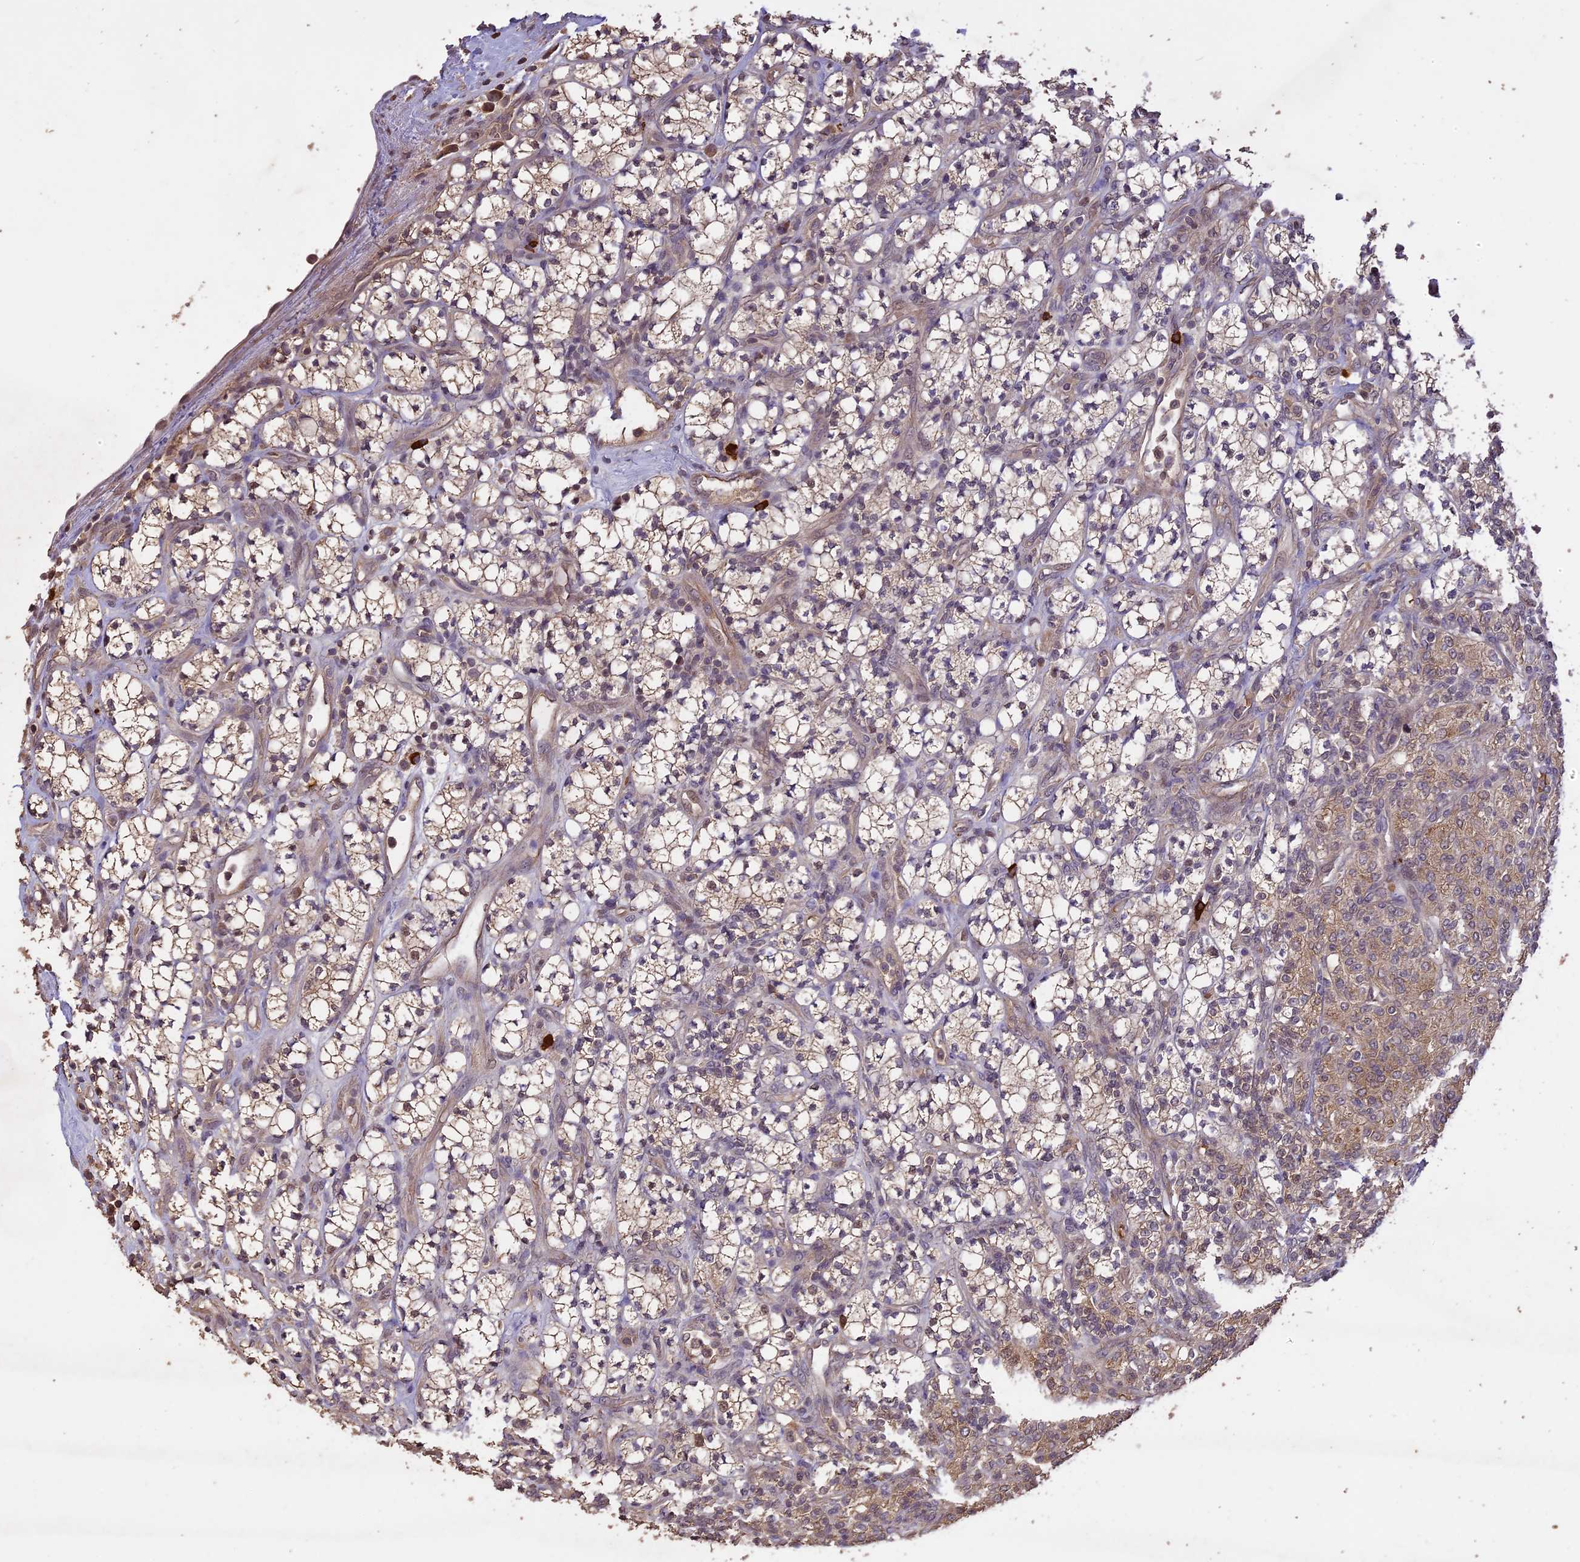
{"staining": {"intensity": "weak", "quantity": ">75%", "location": "cytoplasmic/membranous"}, "tissue": "renal cancer", "cell_type": "Tumor cells", "image_type": "cancer", "snomed": [{"axis": "morphology", "description": "Adenocarcinoma, NOS"}, {"axis": "topography", "description": "Kidney"}], "caption": "Tumor cells reveal low levels of weak cytoplasmic/membranous staining in approximately >75% of cells in renal adenocarcinoma.", "gene": "TIGD7", "patient": {"sex": "male", "age": 77}}